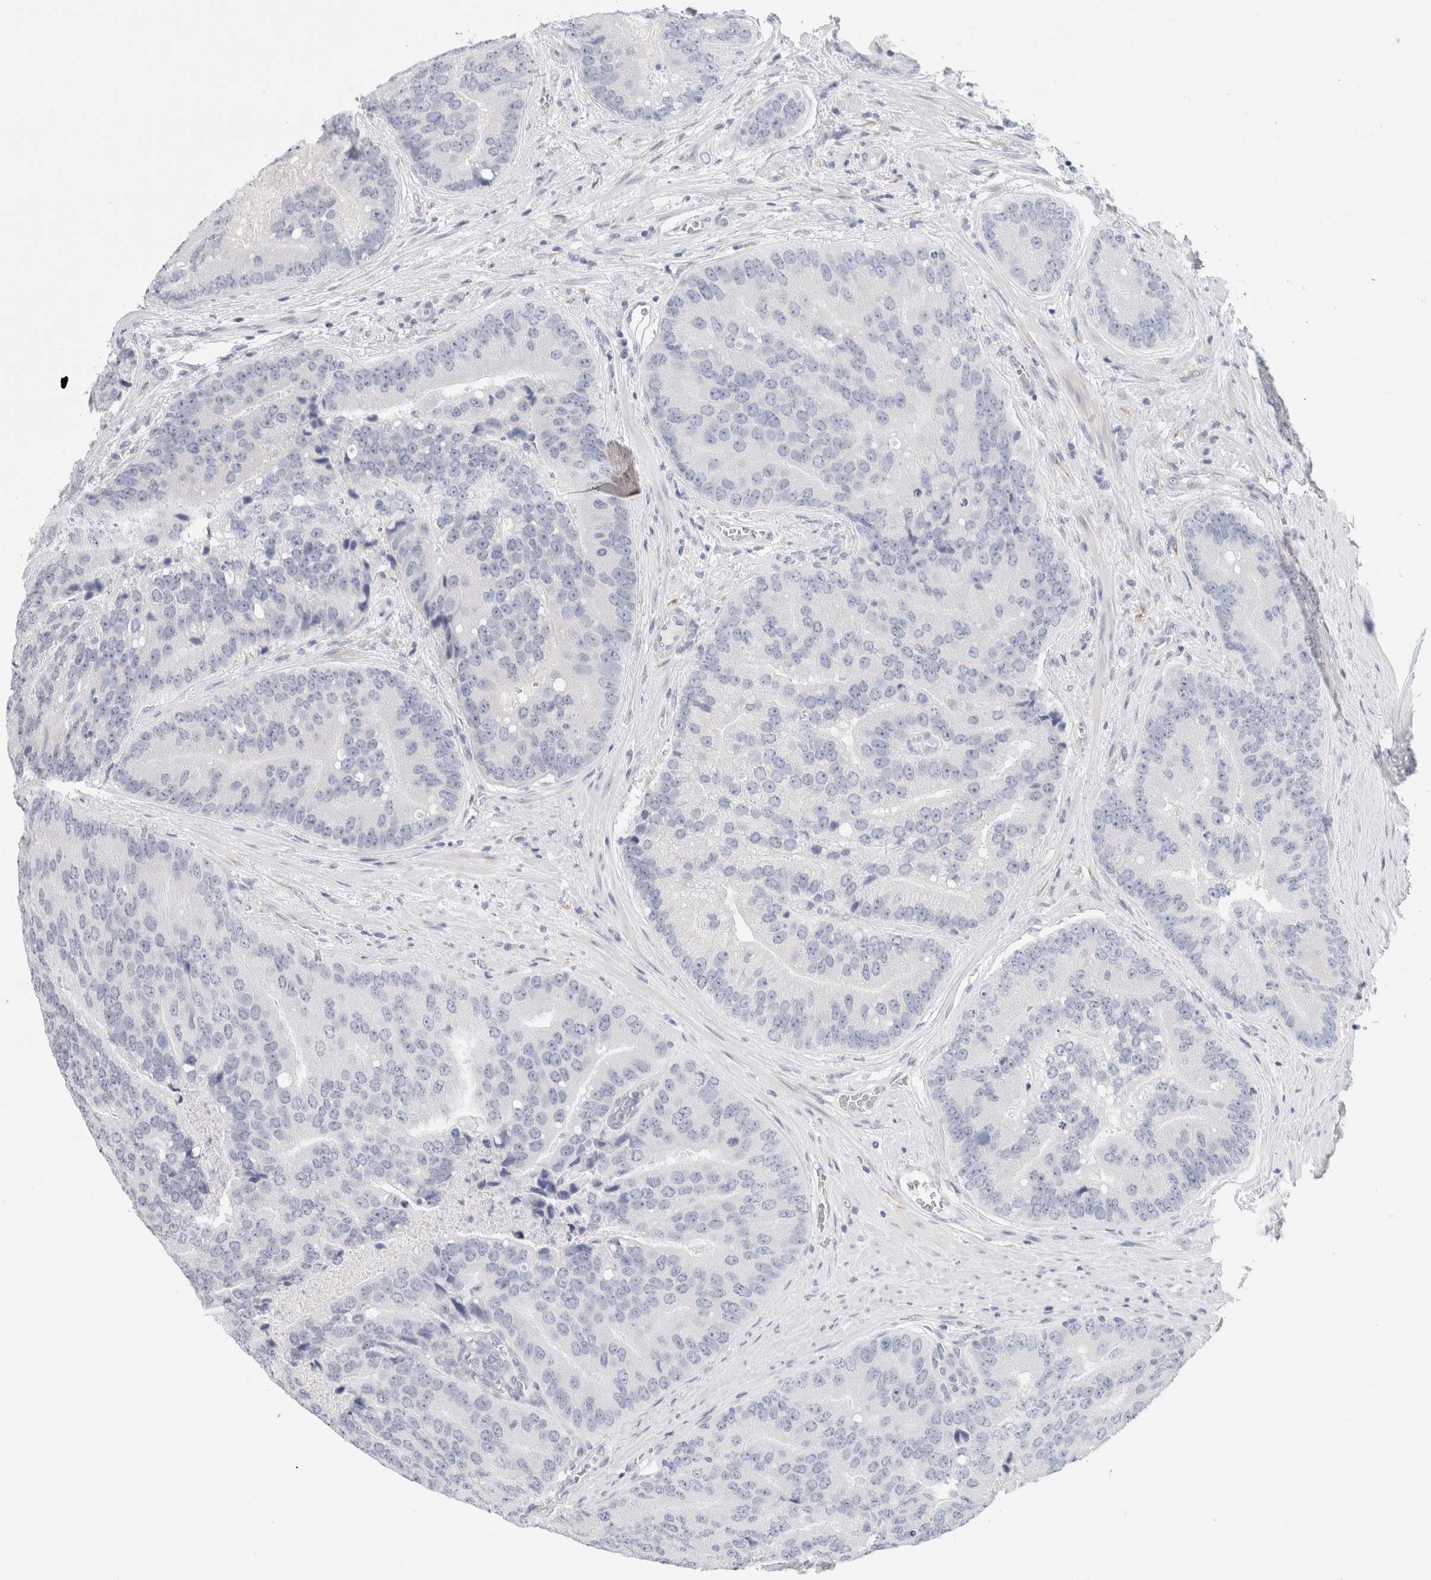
{"staining": {"intensity": "negative", "quantity": "none", "location": "none"}, "tissue": "prostate cancer", "cell_type": "Tumor cells", "image_type": "cancer", "snomed": [{"axis": "morphology", "description": "Adenocarcinoma, High grade"}, {"axis": "topography", "description": "Prostate"}], "caption": "Photomicrograph shows no significant protein staining in tumor cells of high-grade adenocarcinoma (prostate). Brightfield microscopy of immunohistochemistry stained with DAB (brown) and hematoxylin (blue), captured at high magnification.", "gene": "RTN4", "patient": {"sex": "male", "age": 70}}